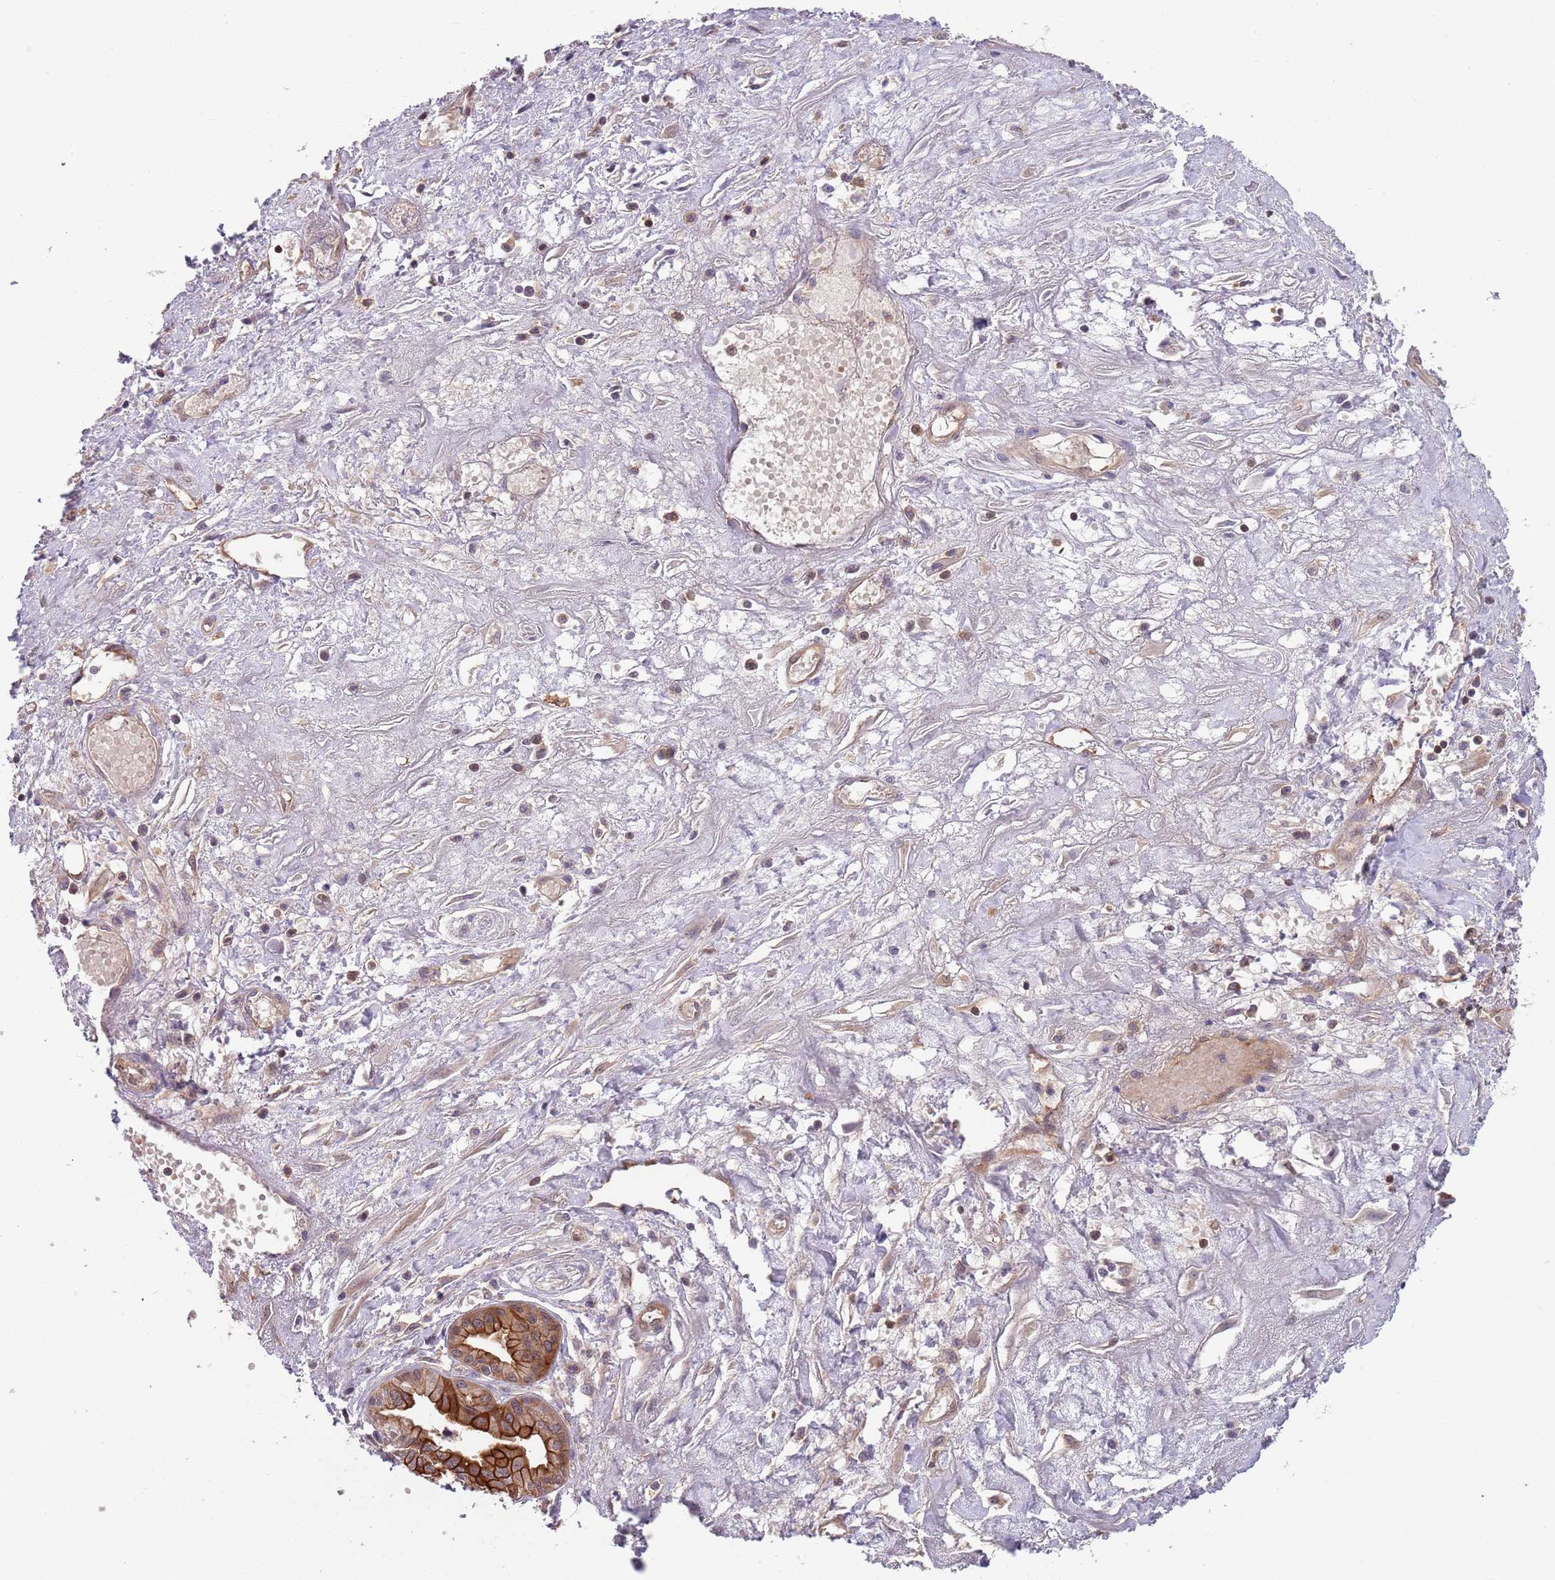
{"staining": {"intensity": "strong", "quantity": ">75%", "location": "cytoplasmic/membranous"}, "tissue": "pancreatic cancer", "cell_type": "Tumor cells", "image_type": "cancer", "snomed": [{"axis": "morphology", "description": "Adenocarcinoma, NOS"}, {"axis": "topography", "description": "Pancreas"}], "caption": "This micrograph exhibits pancreatic cancer stained with immunohistochemistry to label a protein in brown. The cytoplasmic/membranous of tumor cells show strong positivity for the protein. Nuclei are counter-stained blue.", "gene": "GSDMD", "patient": {"sex": "female", "age": 50}}